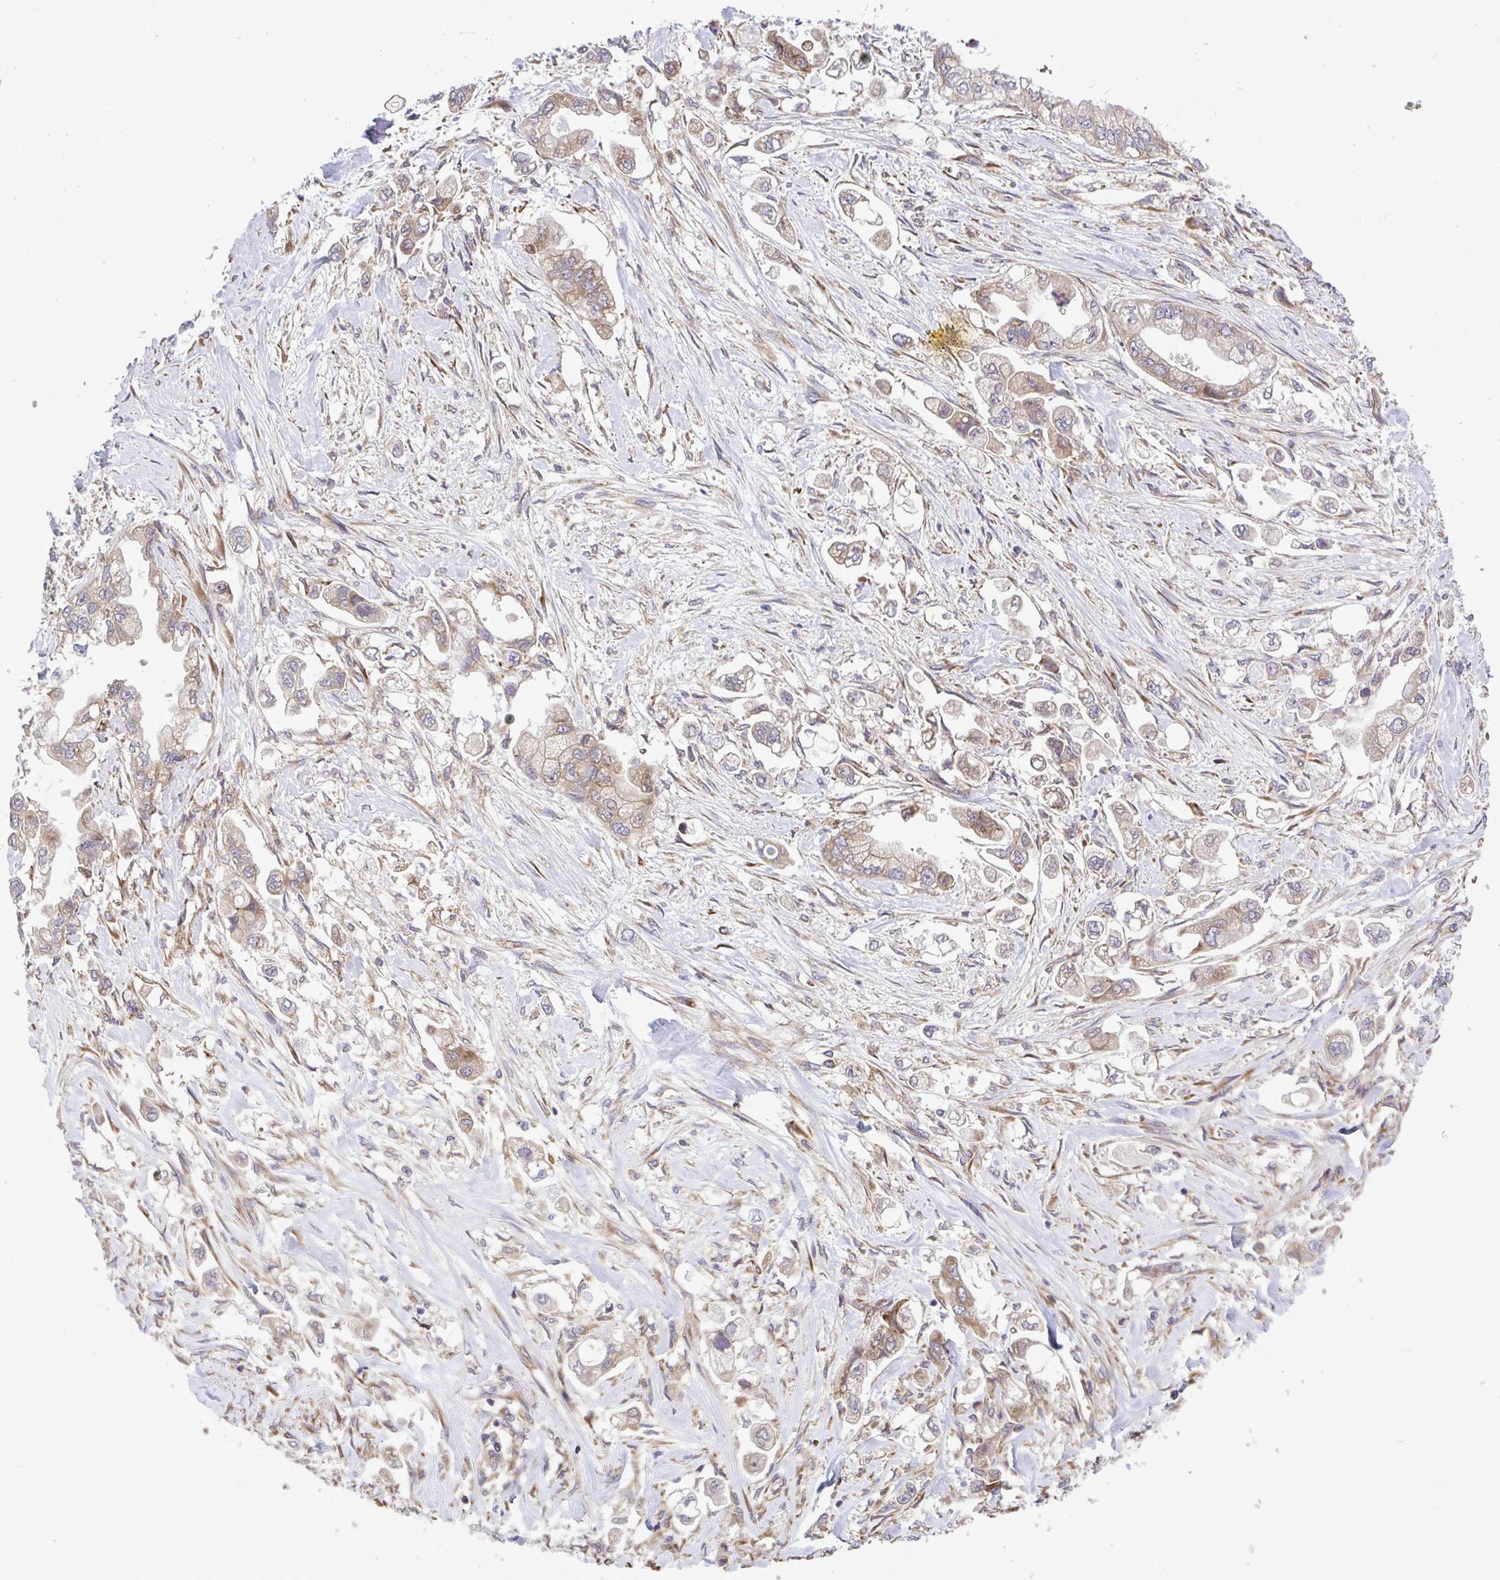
{"staining": {"intensity": "moderate", "quantity": ">75%", "location": "cytoplasmic/membranous"}, "tissue": "stomach cancer", "cell_type": "Tumor cells", "image_type": "cancer", "snomed": [{"axis": "morphology", "description": "Adenocarcinoma, NOS"}, {"axis": "topography", "description": "Stomach"}], "caption": "This is a photomicrograph of immunohistochemistry staining of stomach cancer (adenocarcinoma), which shows moderate positivity in the cytoplasmic/membranous of tumor cells.", "gene": "RPS15", "patient": {"sex": "male", "age": 62}}